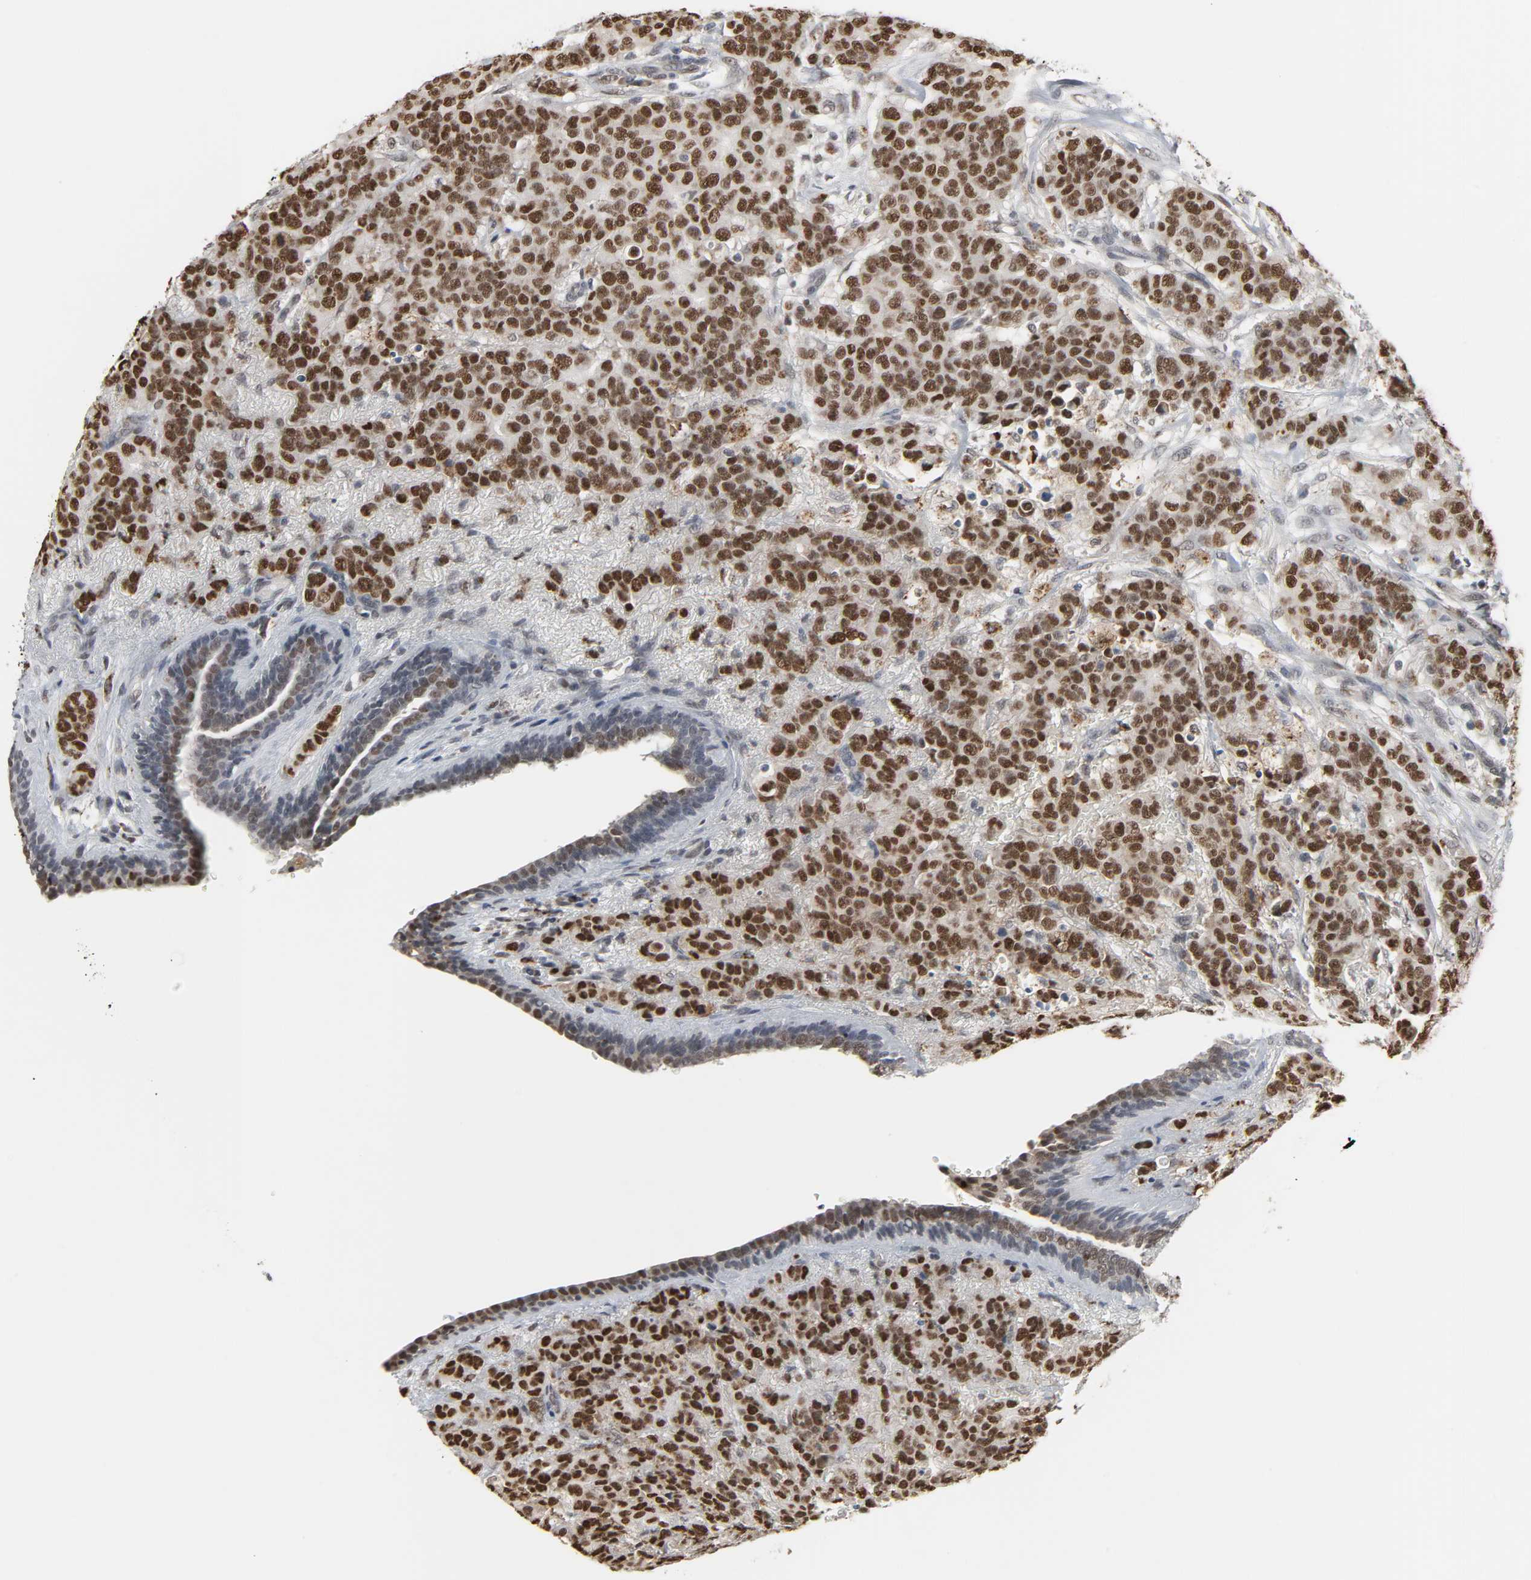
{"staining": {"intensity": "strong", "quantity": ">75%", "location": "nuclear"}, "tissue": "breast cancer", "cell_type": "Tumor cells", "image_type": "cancer", "snomed": [{"axis": "morphology", "description": "Duct carcinoma"}, {"axis": "topography", "description": "Breast"}], "caption": "Approximately >75% of tumor cells in human intraductal carcinoma (breast) reveal strong nuclear protein staining as visualized by brown immunohistochemical staining.", "gene": "DAZAP1", "patient": {"sex": "female", "age": 40}}